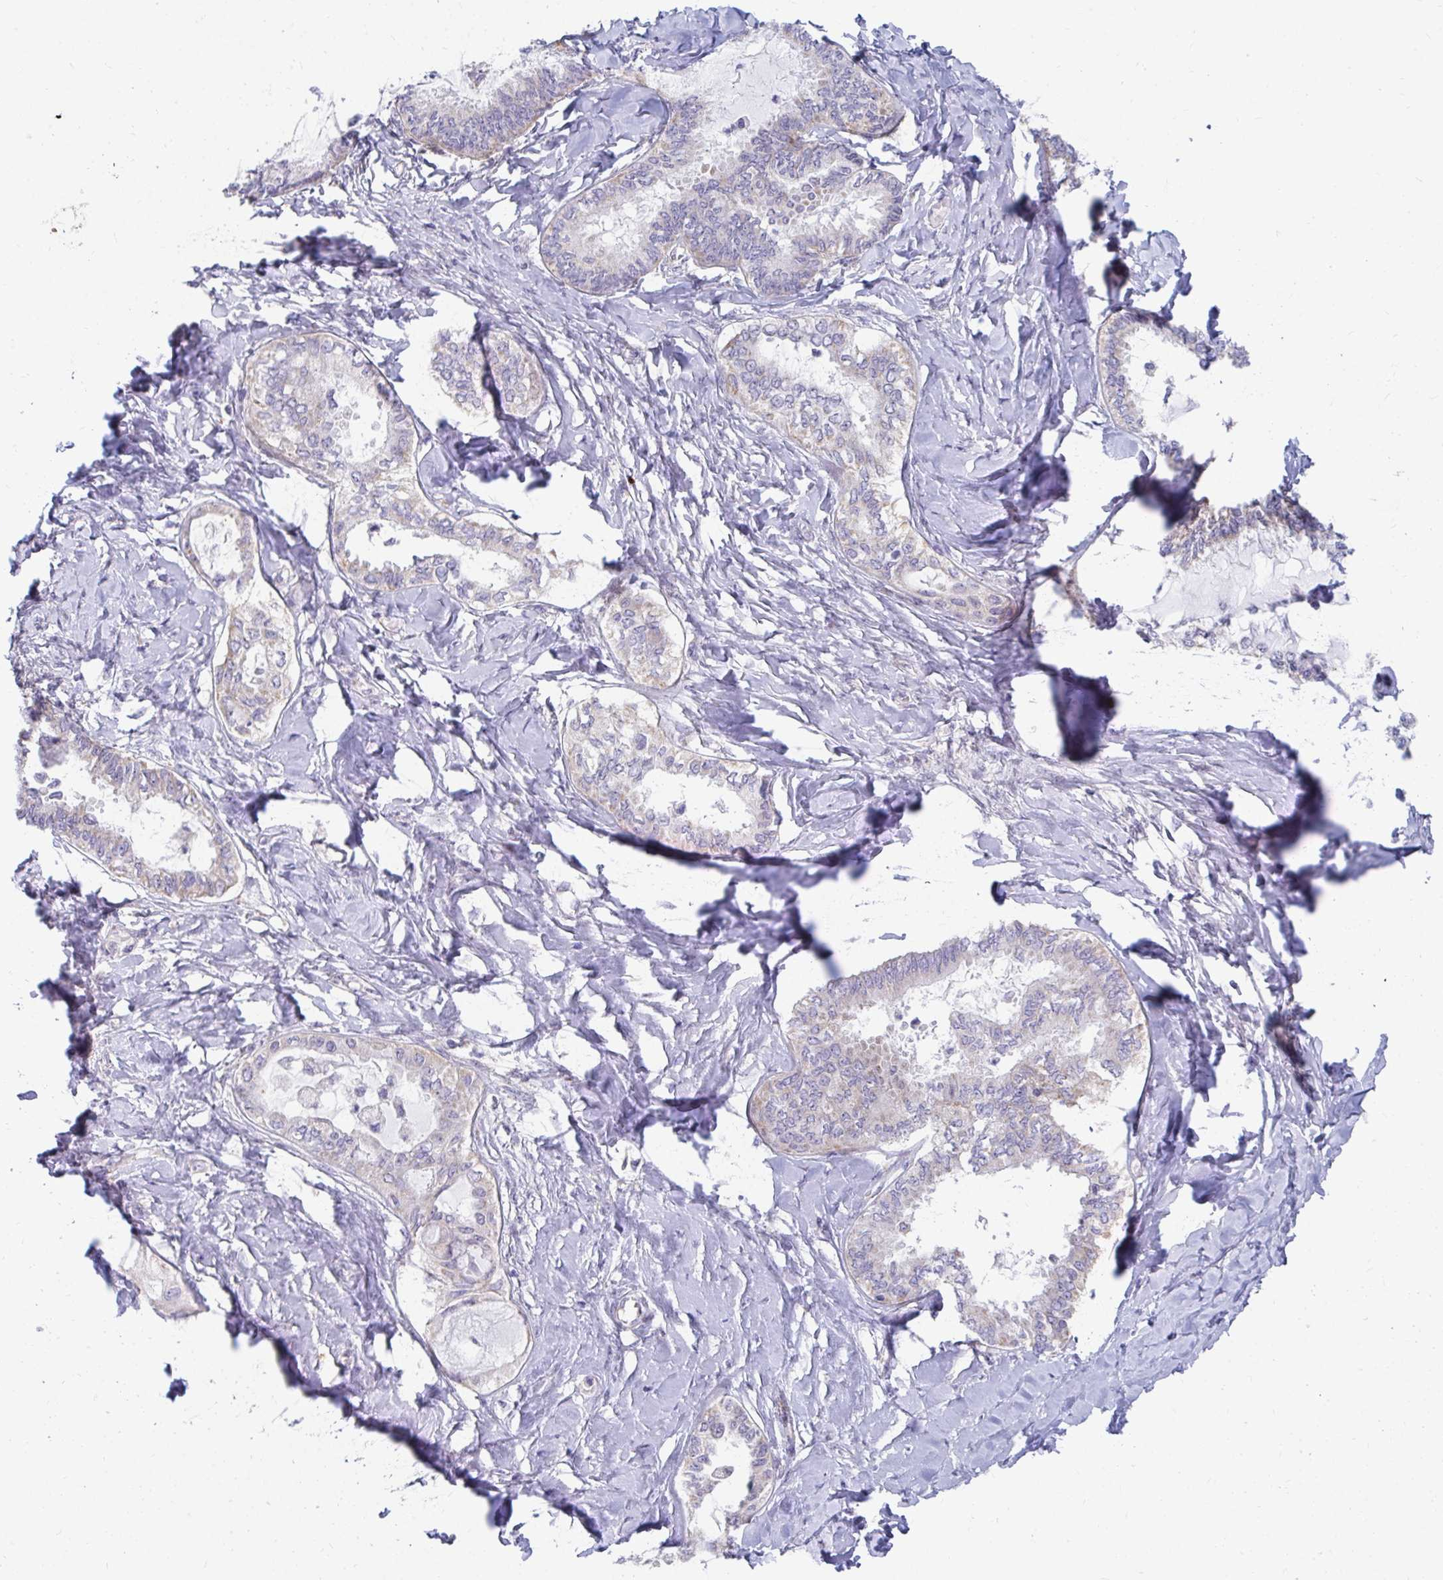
{"staining": {"intensity": "negative", "quantity": "none", "location": "none"}, "tissue": "ovarian cancer", "cell_type": "Tumor cells", "image_type": "cancer", "snomed": [{"axis": "morphology", "description": "Carcinoma, endometroid"}, {"axis": "topography", "description": "Ovary"}], "caption": "Micrograph shows no significant protein staining in tumor cells of ovarian cancer. The staining was performed using DAB to visualize the protein expression in brown, while the nuclei were stained in blue with hematoxylin (Magnification: 20x).", "gene": "EXOC5", "patient": {"sex": "female", "age": 70}}